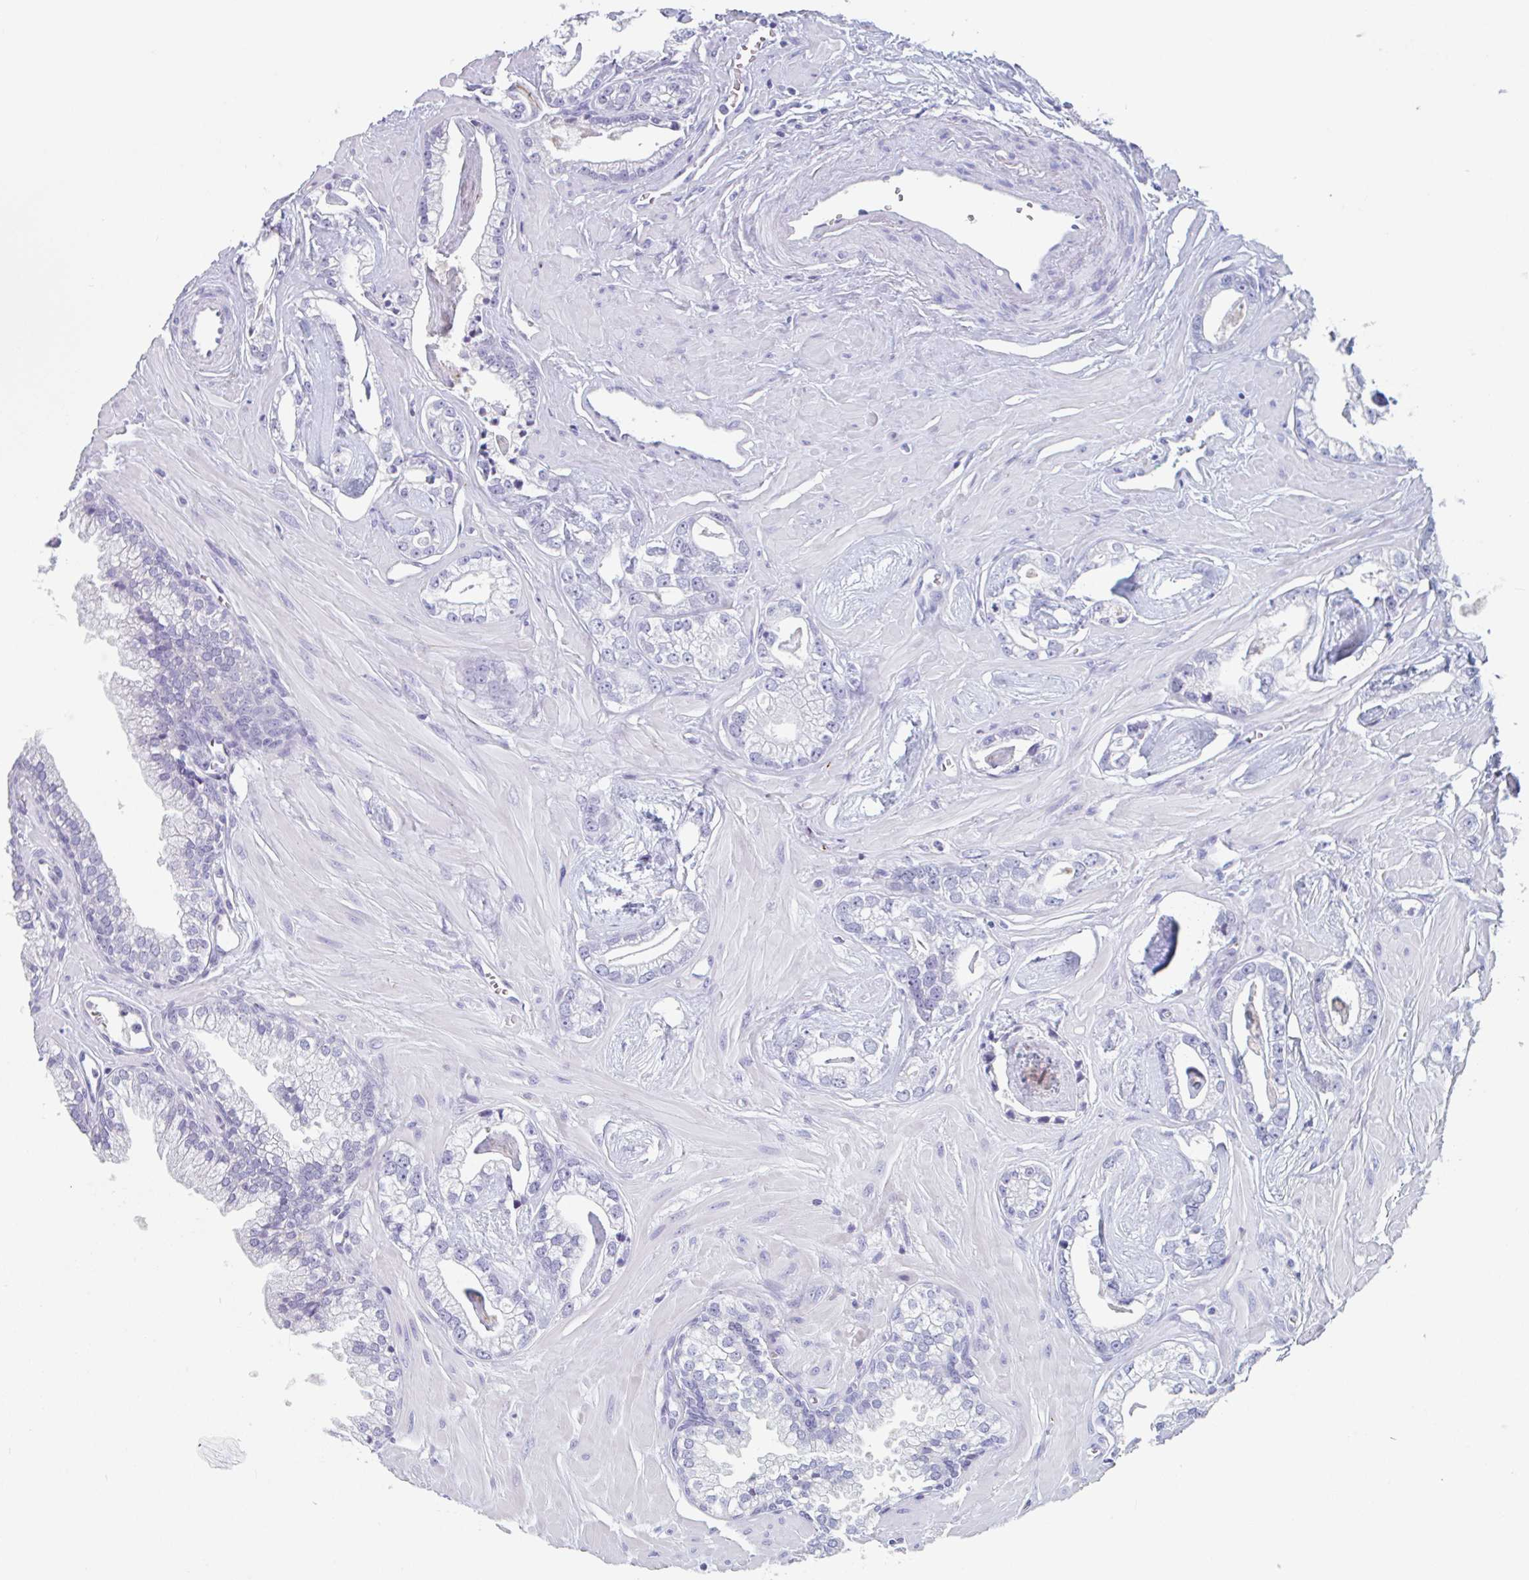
{"staining": {"intensity": "negative", "quantity": "none", "location": "none"}, "tissue": "prostate cancer", "cell_type": "Tumor cells", "image_type": "cancer", "snomed": [{"axis": "morphology", "description": "Adenocarcinoma, Low grade"}, {"axis": "topography", "description": "Prostate"}], "caption": "Prostate cancer (adenocarcinoma (low-grade)) stained for a protein using IHC shows no expression tumor cells.", "gene": "EMC4", "patient": {"sex": "male", "age": 60}}